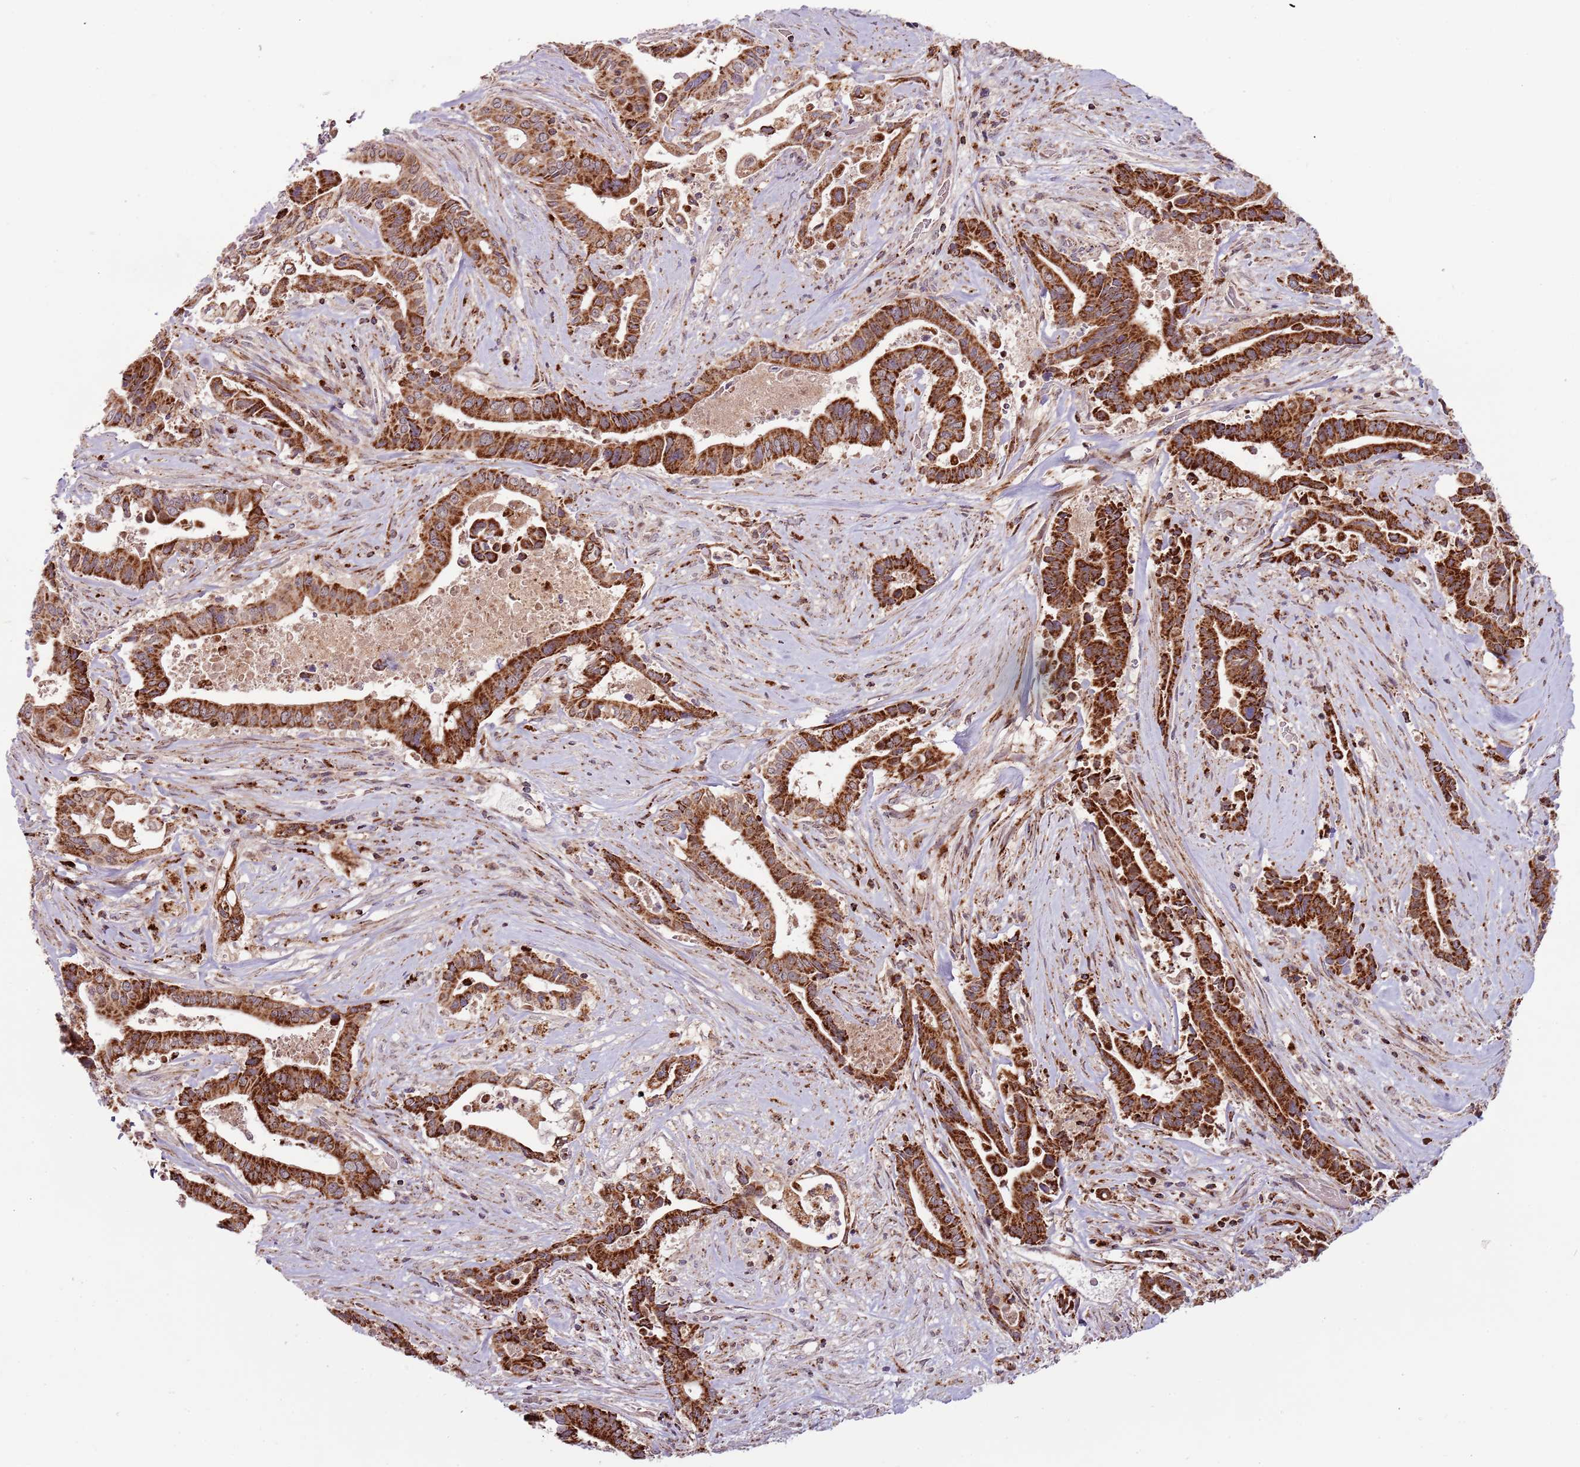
{"staining": {"intensity": "strong", "quantity": ">75%", "location": "cytoplasmic/membranous"}, "tissue": "pancreatic cancer", "cell_type": "Tumor cells", "image_type": "cancer", "snomed": [{"axis": "morphology", "description": "Adenocarcinoma, NOS"}, {"axis": "topography", "description": "Pancreas"}], "caption": "Strong cytoplasmic/membranous protein staining is appreciated in about >75% of tumor cells in adenocarcinoma (pancreatic).", "gene": "ULK3", "patient": {"sex": "female", "age": 77}}